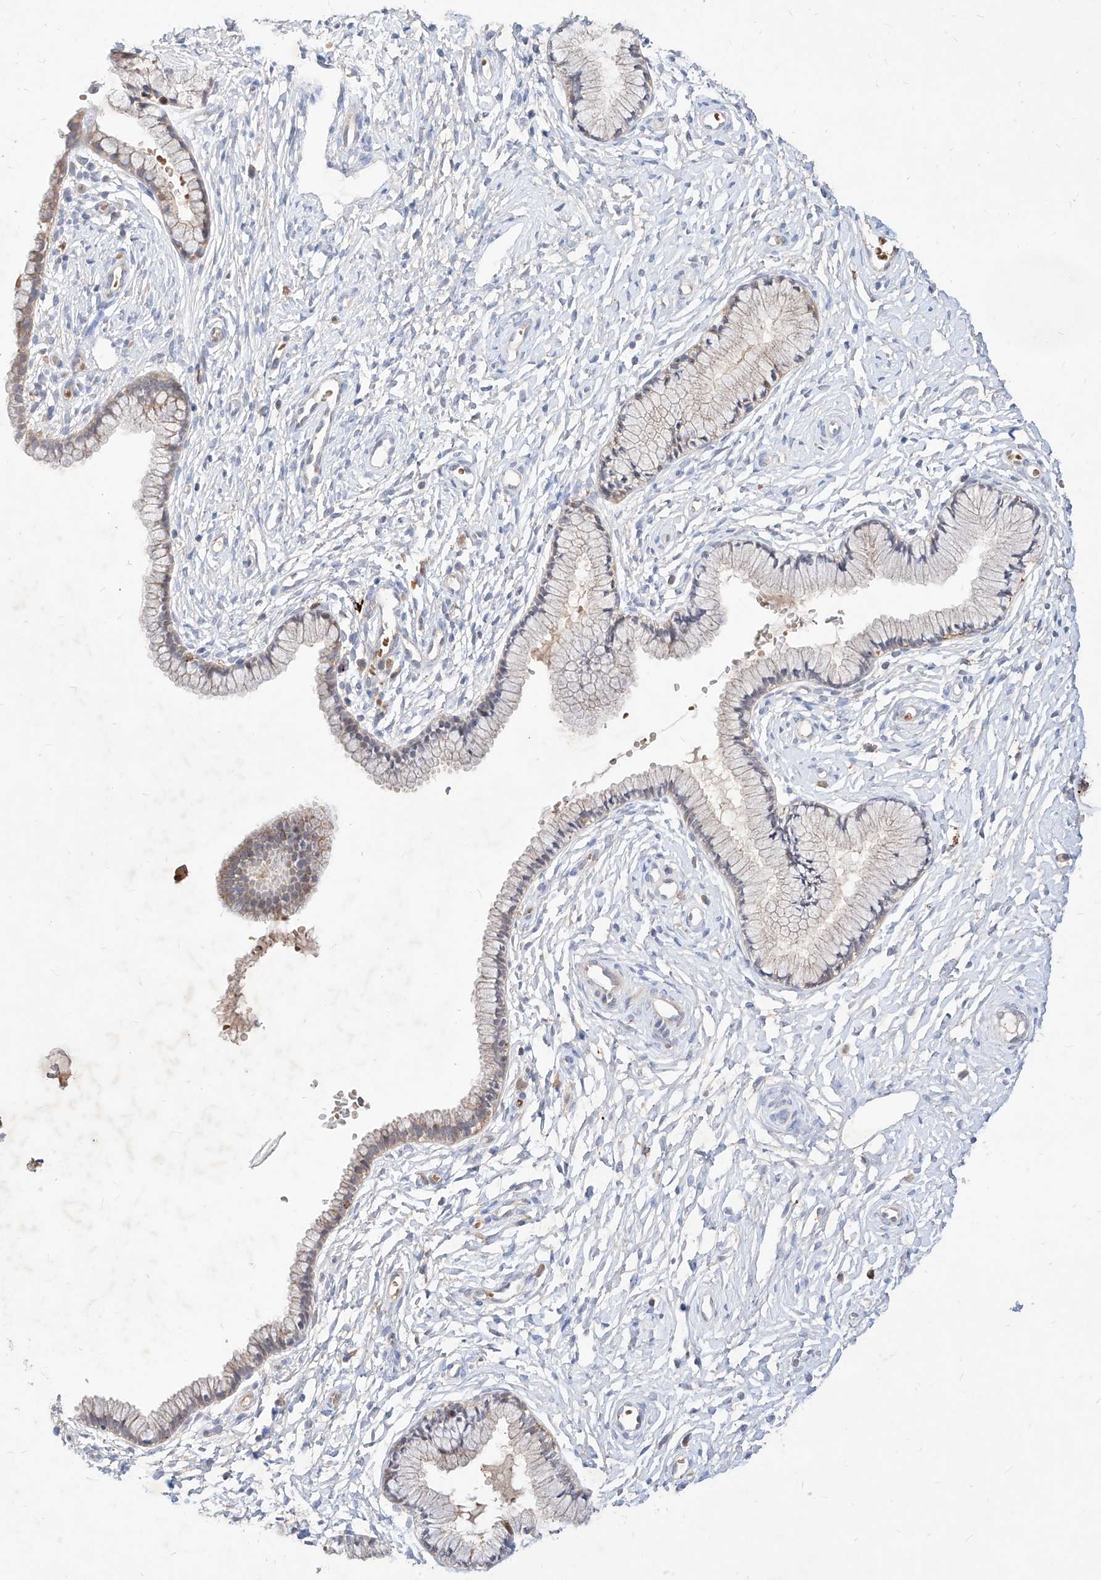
{"staining": {"intensity": "weak", "quantity": "<25%", "location": "cytoplasmic/membranous"}, "tissue": "cervix", "cell_type": "Glandular cells", "image_type": "normal", "snomed": [{"axis": "morphology", "description": "Normal tissue, NOS"}, {"axis": "topography", "description": "Cervix"}], "caption": "Immunohistochemical staining of unremarkable cervix exhibits no significant staining in glandular cells.", "gene": "TSNAX", "patient": {"sex": "female", "age": 33}}